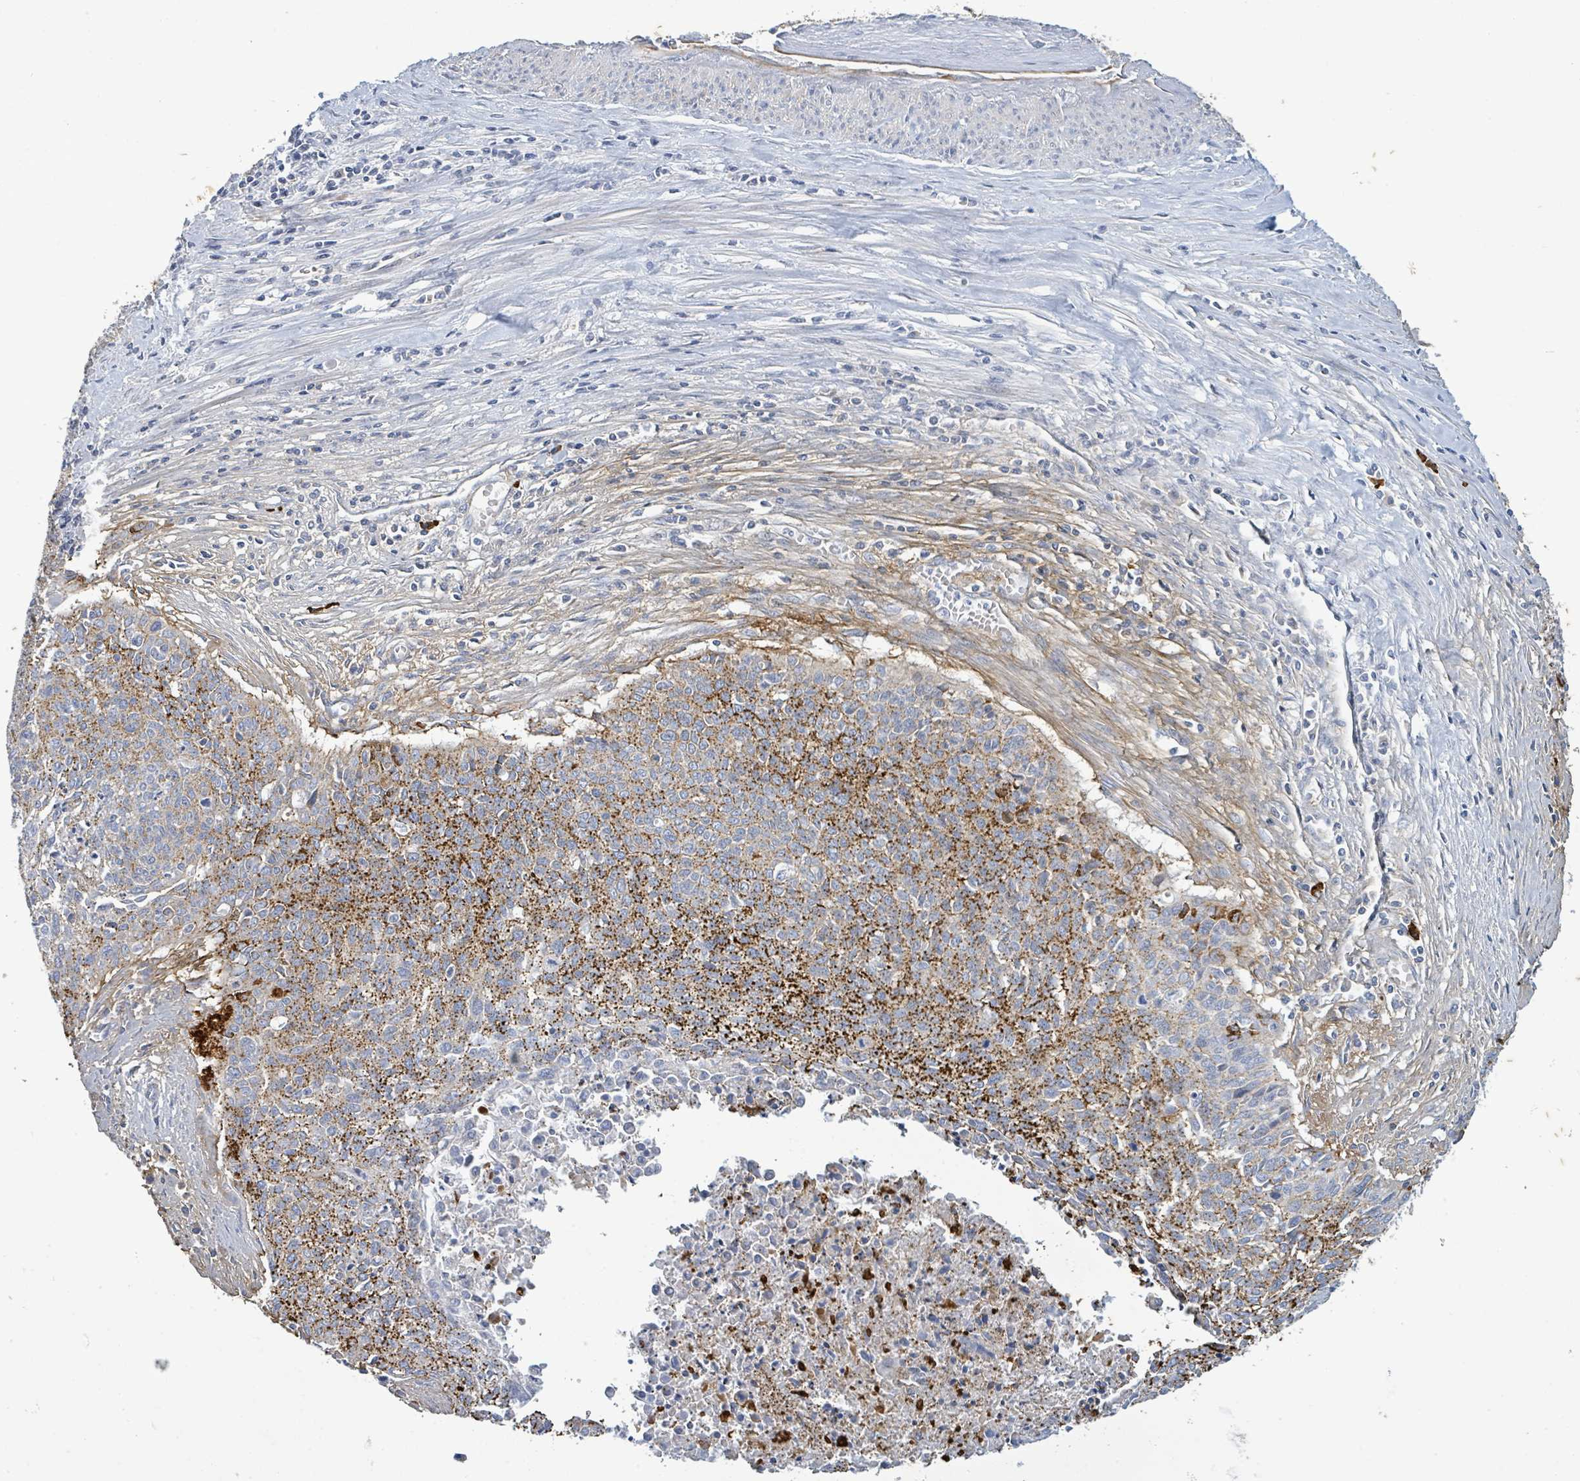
{"staining": {"intensity": "moderate", "quantity": "25%-75%", "location": "cytoplasmic/membranous"}, "tissue": "cervical cancer", "cell_type": "Tumor cells", "image_type": "cancer", "snomed": [{"axis": "morphology", "description": "Squamous cell carcinoma, NOS"}, {"axis": "topography", "description": "Cervix"}], "caption": "A brown stain highlights moderate cytoplasmic/membranous staining of a protein in squamous cell carcinoma (cervical) tumor cells. (DAB IHC with brightfield microscopy, high magnification).", "gene": "ALG12", "patient": {"sex": "female", "age": 55}}